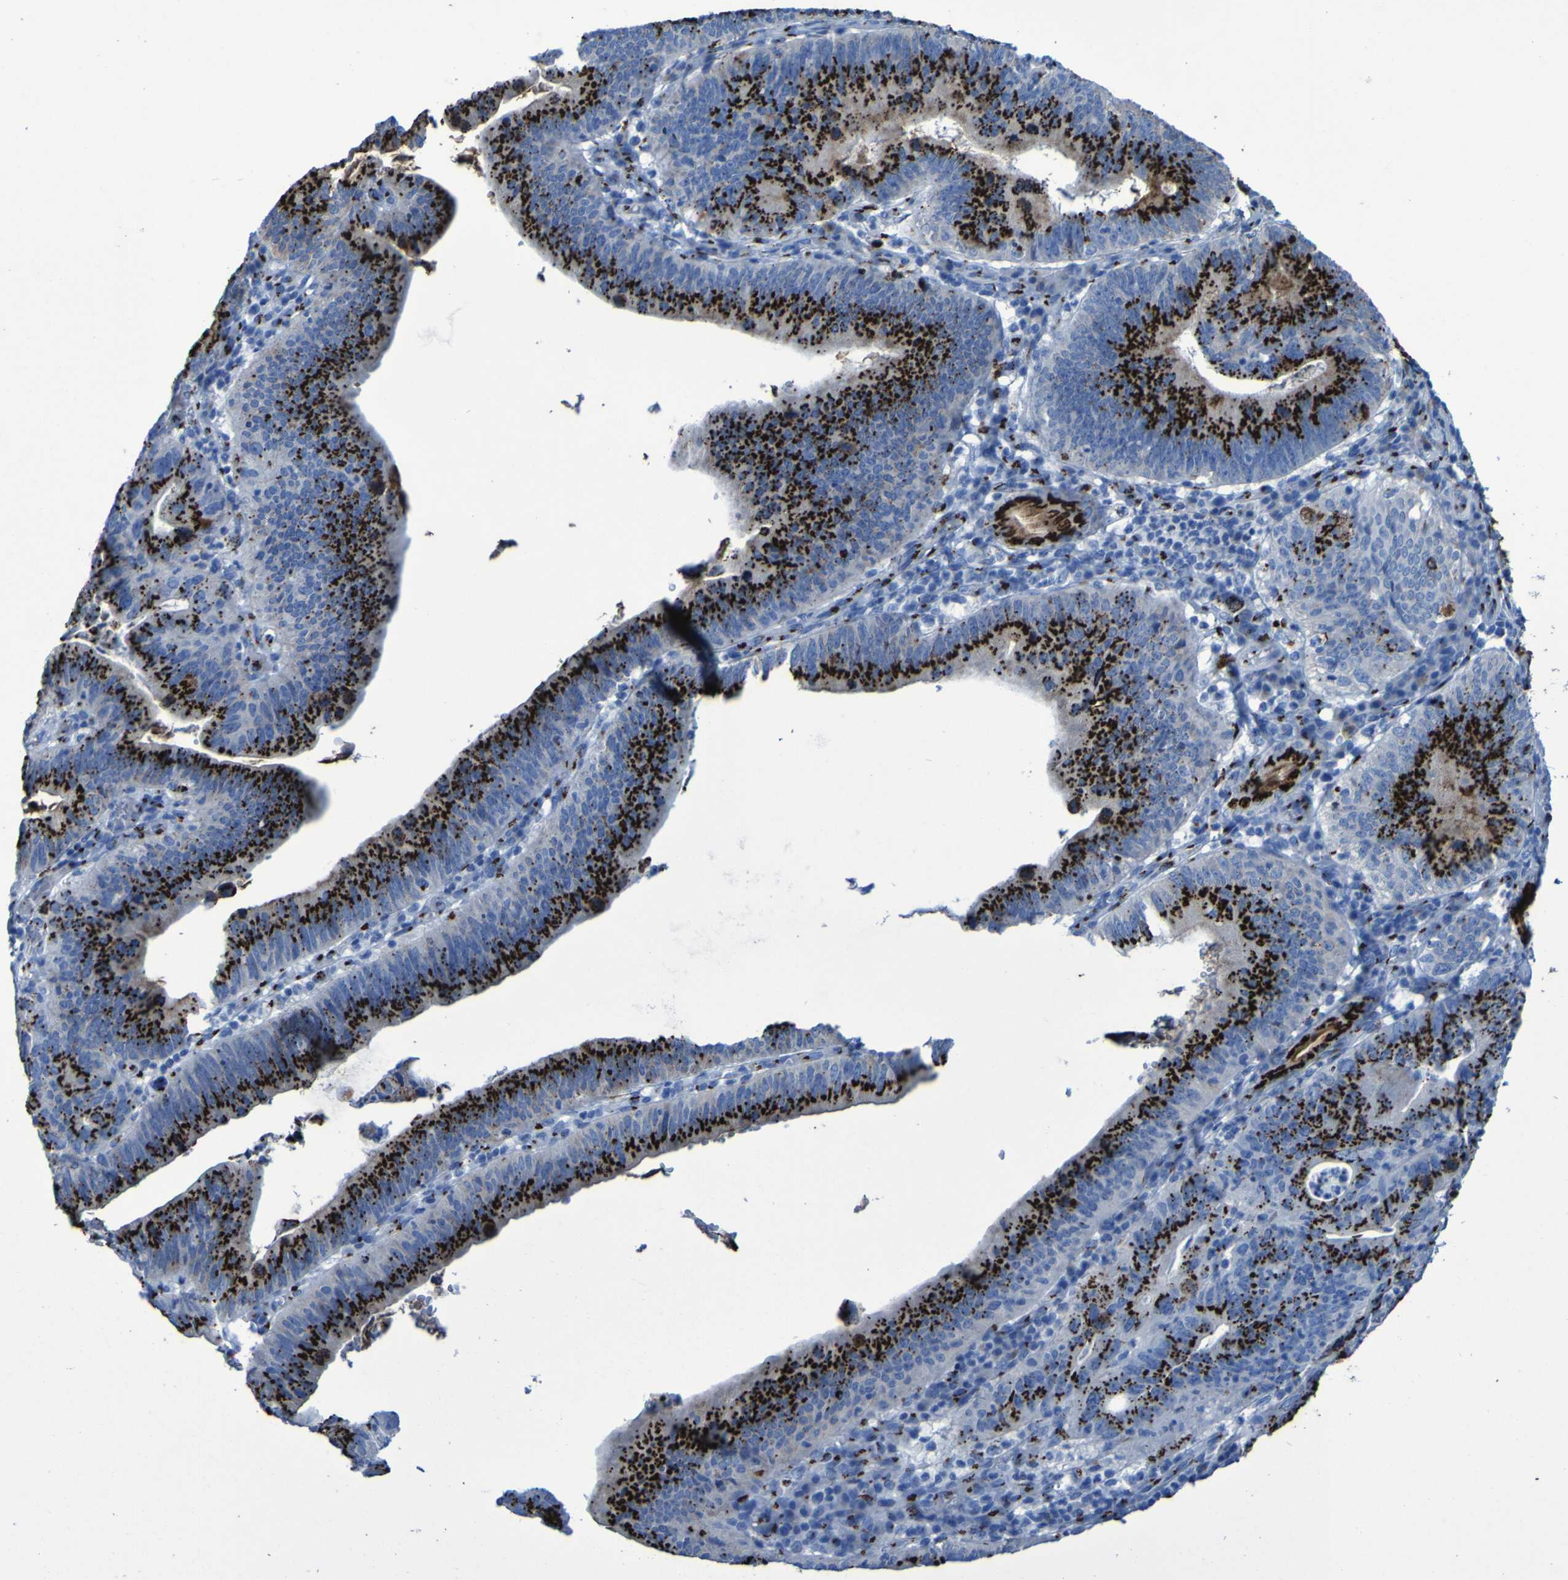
{"staining": {"intensity": "strong", "quantity": ">75%", "location": "cytoplasmic/membranous"}, "tissue": "stomach cancer", "cell_type": "Tumor cells", "image_type": "cancer", "snomed": [{"axis": "morphology", "description": "Adenocarcinoma, NOS"}, {"axis": "topography", "description": "Stomach"}], "caption": "IHC of stomach cancer (adenocarcinoma) displays high levels of strong cytoplasmic/membranous expression in approximately >75% of tumor cells.", "gene": "GOLM1", "patient": {"sex": "male", "age": 59}}